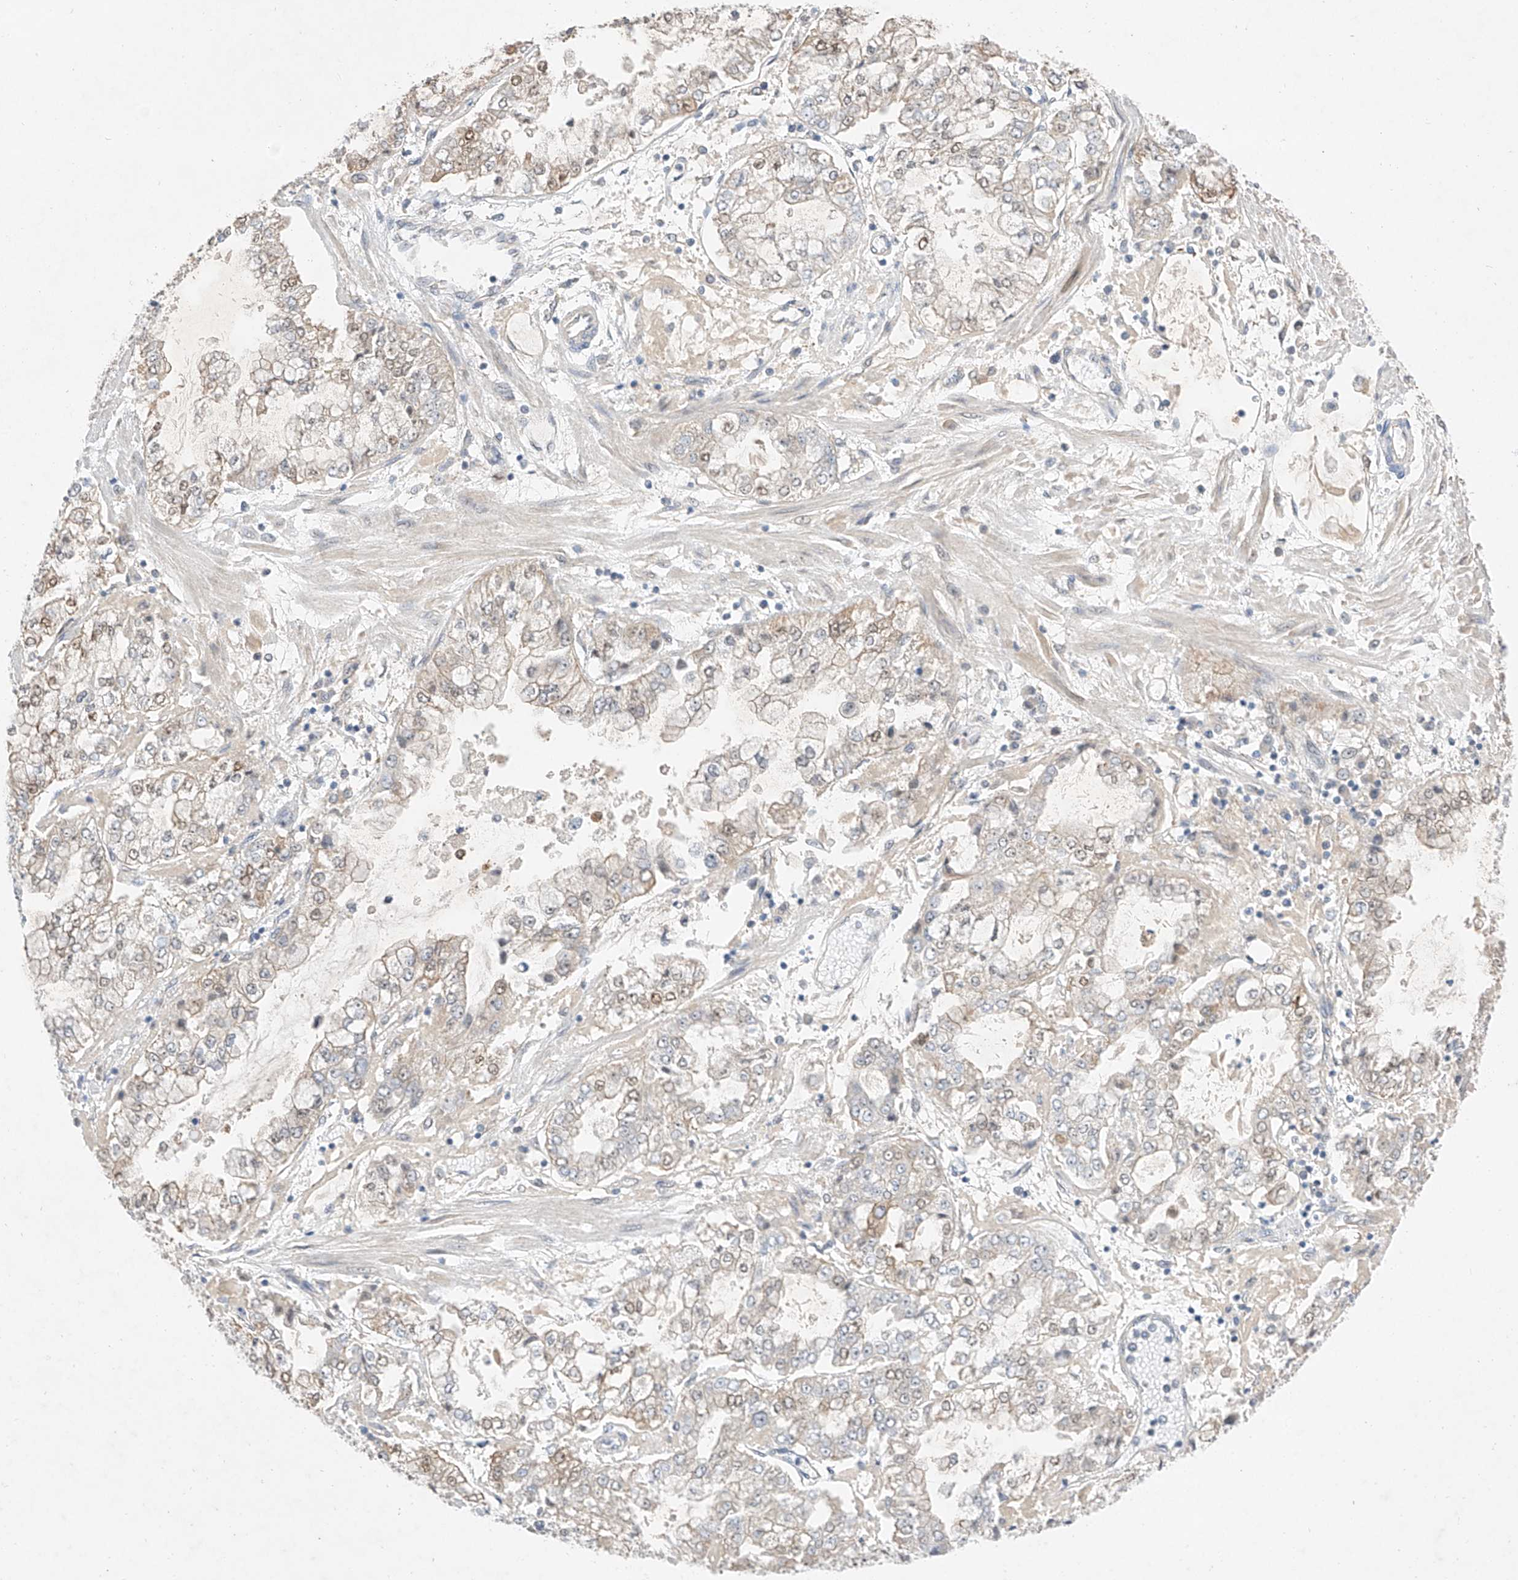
{"staining": {"intensity": "weak", "quantity": "<25%", "location": "cytoplasmic/membranous,nuclear"}, "tissue": "stomach cancer", "cell_type": "Tumor cells", "image_type": "cancer", "snomed": [{"axis": "morphology", "description": "Adenocarcinoma, NOS"}, {"axis": "topography", "description": "Stomach"}], "caption": "The immunohistochemistry micrograph has no significant expression in tumor cells of stomach cancer tissue.", "gene": "IL22RA2", "patient": {"sex": "male", "age": 76}}